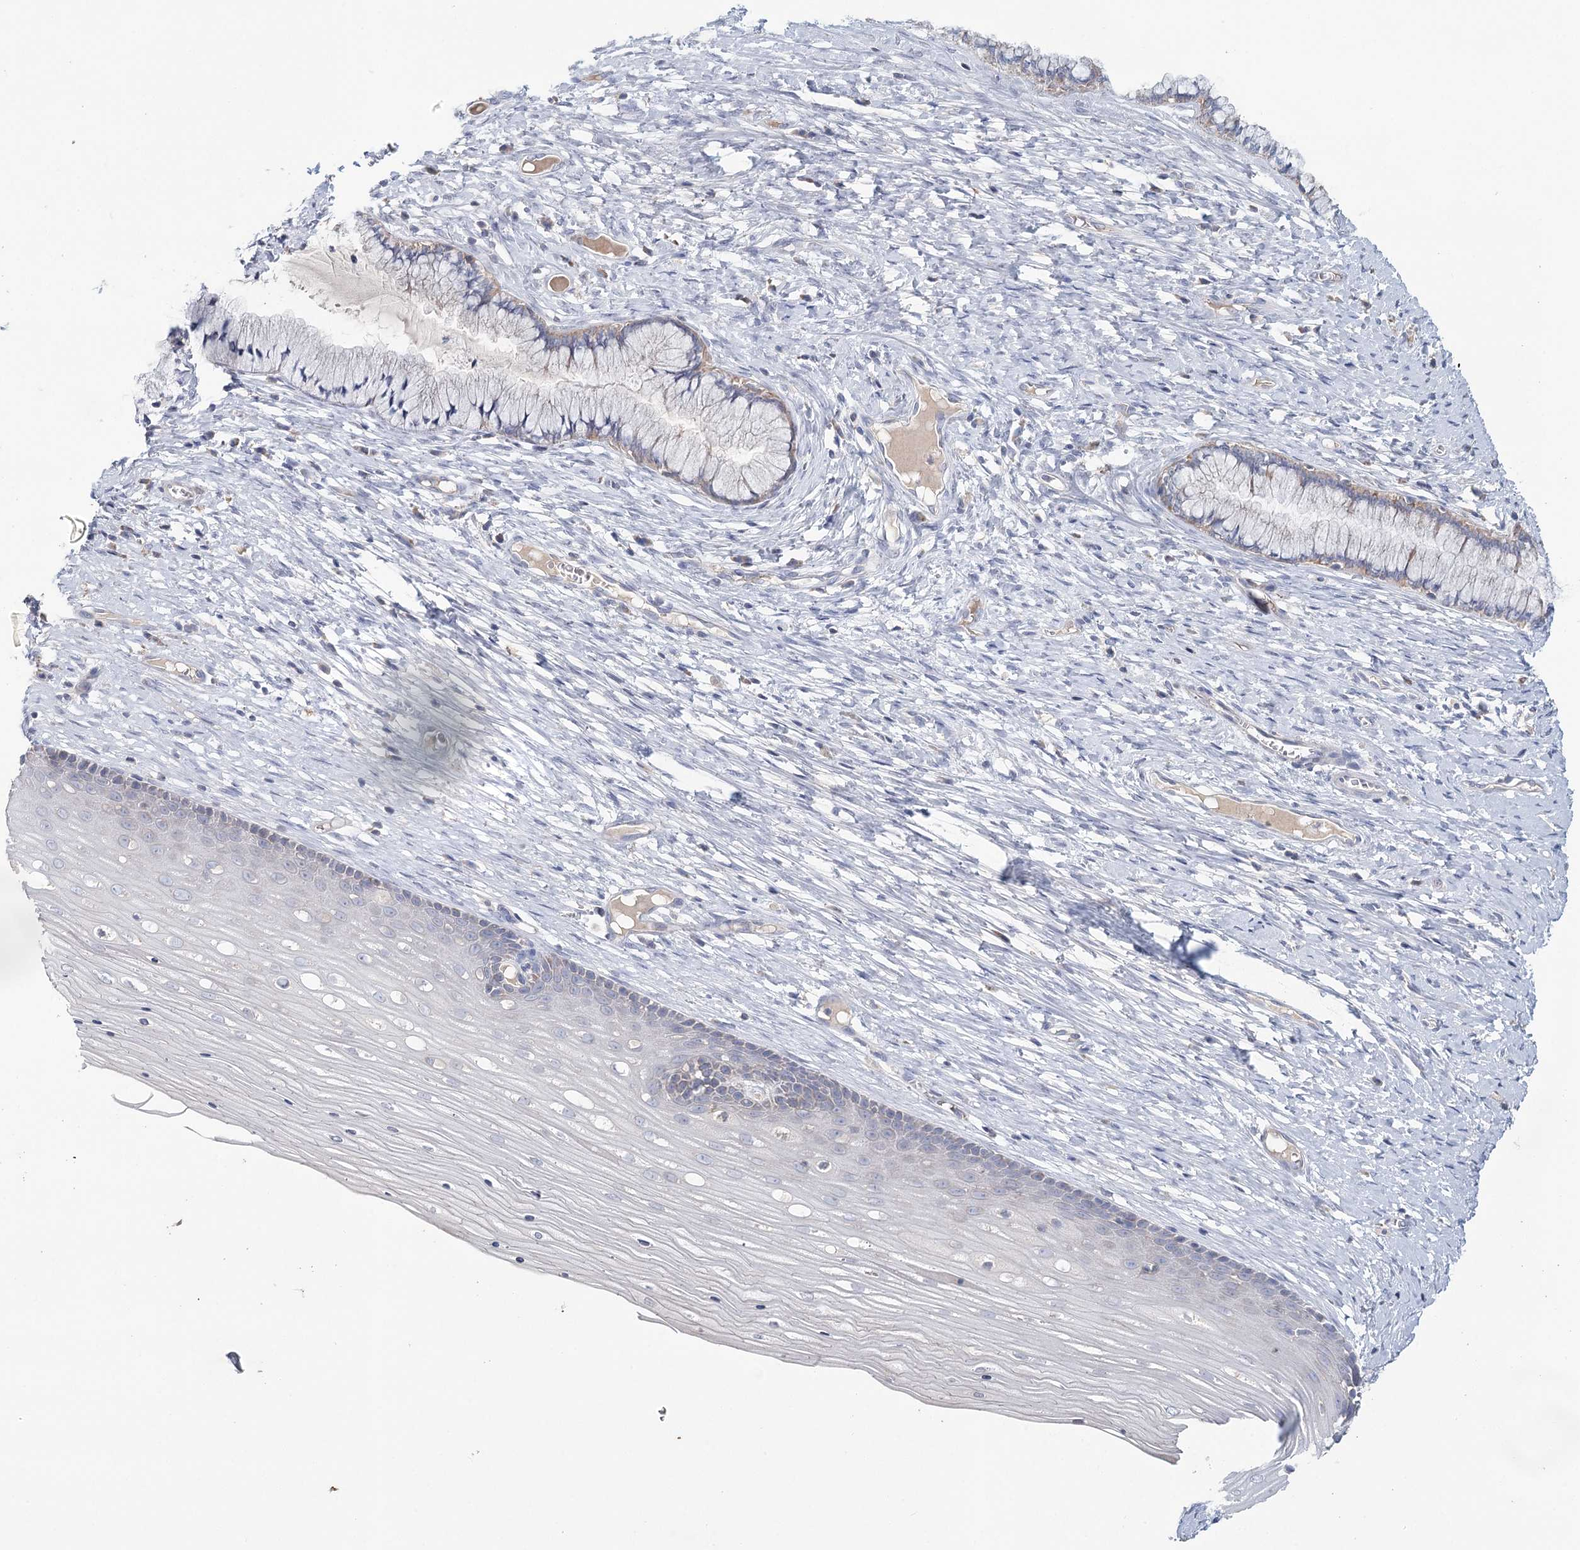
{"staining": {"intensity": "weak", "quantity": "<25%", "location": "cytoplasmic/membranous"}, "tissue": "cervix", "cell_type": "Glandular cells", "image_type": "normal", "snomed": [{"axis": "morphology", "description": "Normal tissue, NOS"}, {"axis": "topography", "description": "Cervix"}], "caption": "Human cervix stained for a protein using IHC displays no staining in glandular cells.", "gene": "ARHGAP44", "patient": {"sex": "female", "age": 42}}